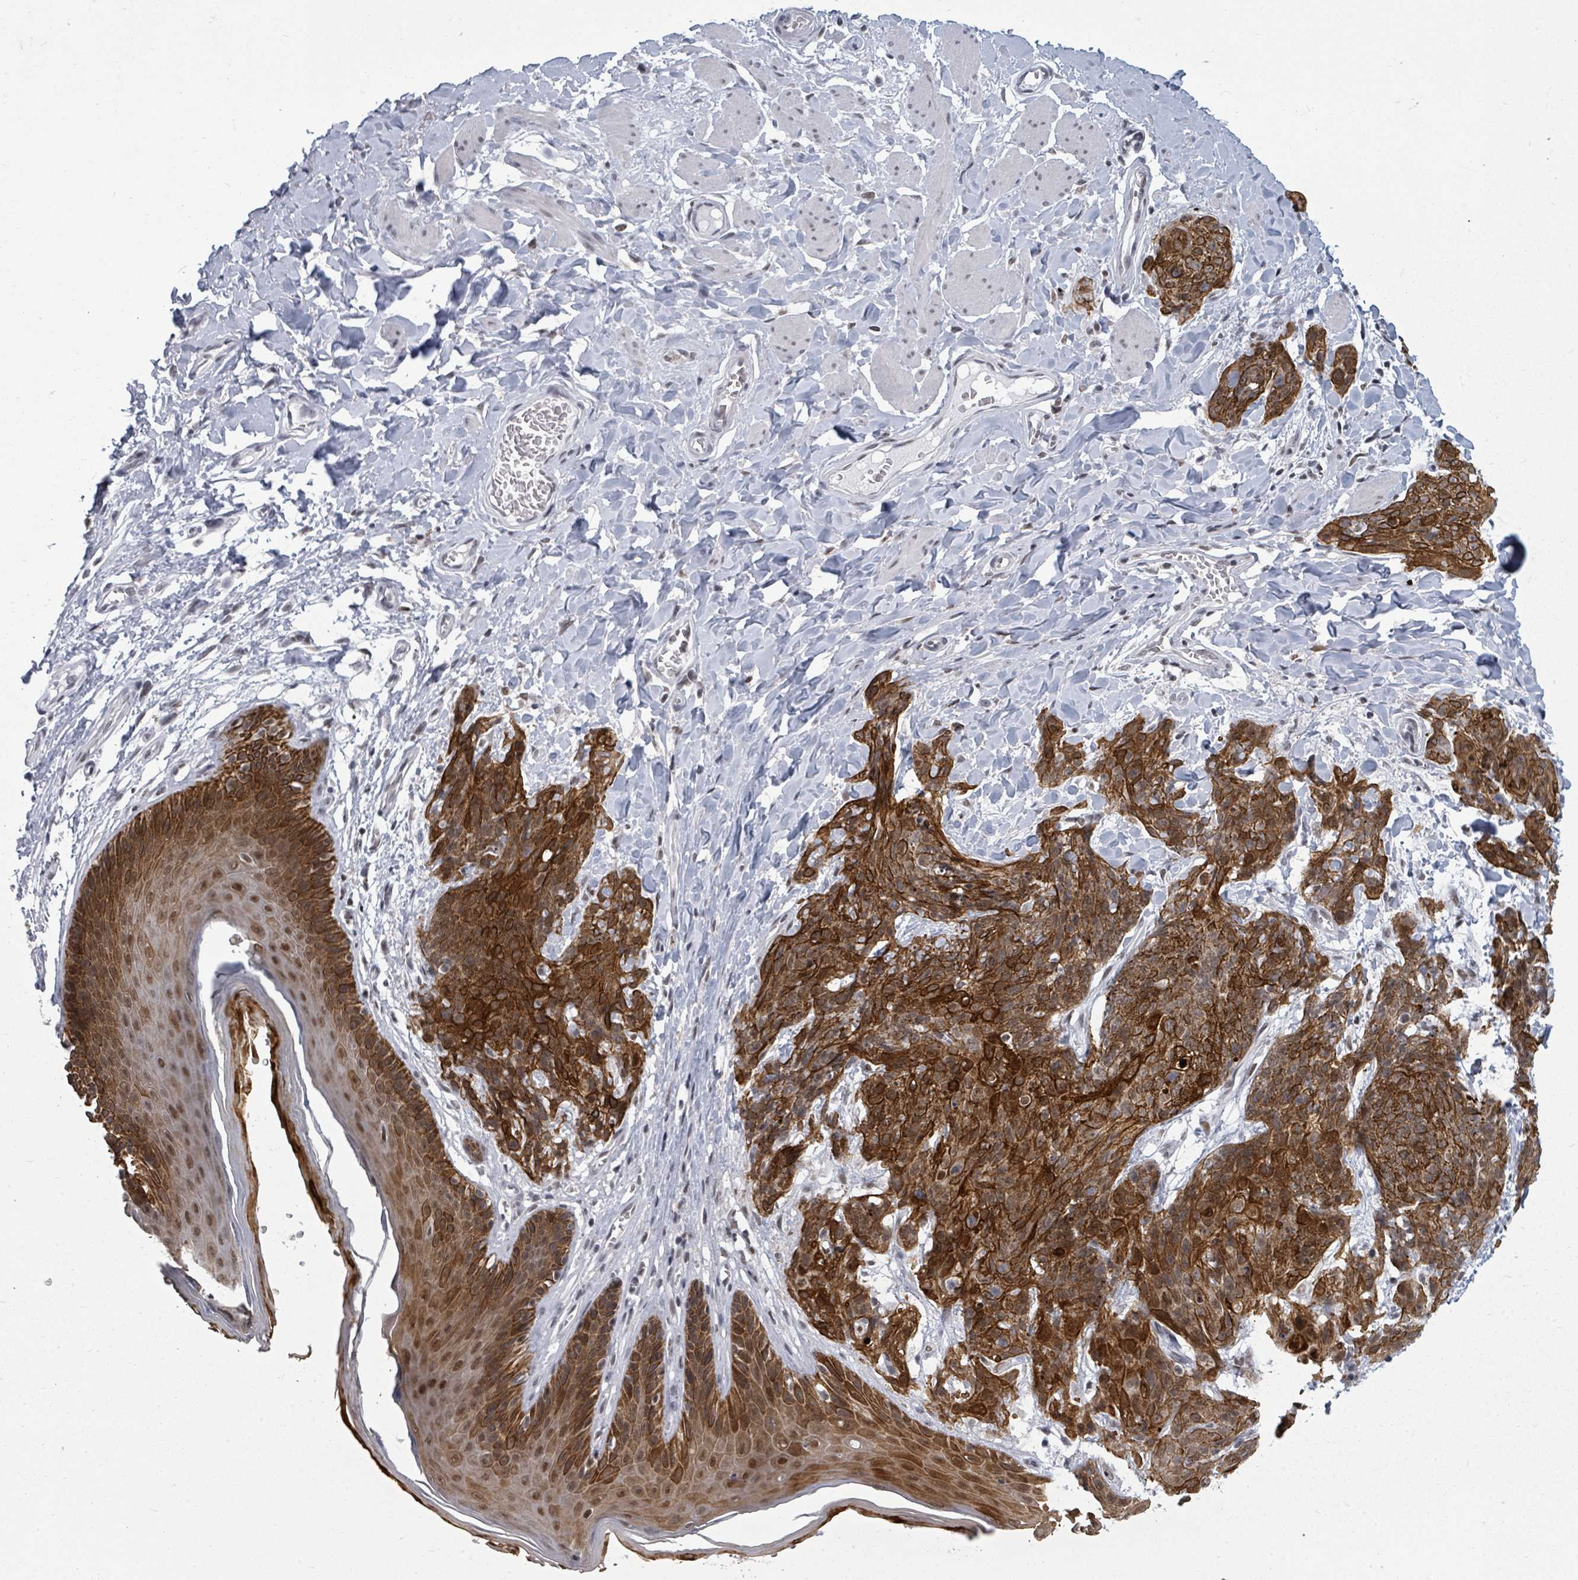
{"staining": {"intensity": "strong", "quantity": ">75%", "location": "cytoplasmic/membranous"}, "tissue": "skin cancer", "cell_type": "Tumor cells", "image_type": "cancer", "snomed": [{"axis": "morphology", "description": "Squamous cell carcinoma, NOS"}, {"axis": "topography", "description": "Skin"}, {"axis": "topography", "description": "Vulva"}], "caption": "Skin squamous cell carcinoma stained for a protein (brown) shows strong cytoplasmic/membranous positive expression in about >75% of tumor cells.", "gene": "ERCC5", "patient": {"sex": "female", "age": 85}}